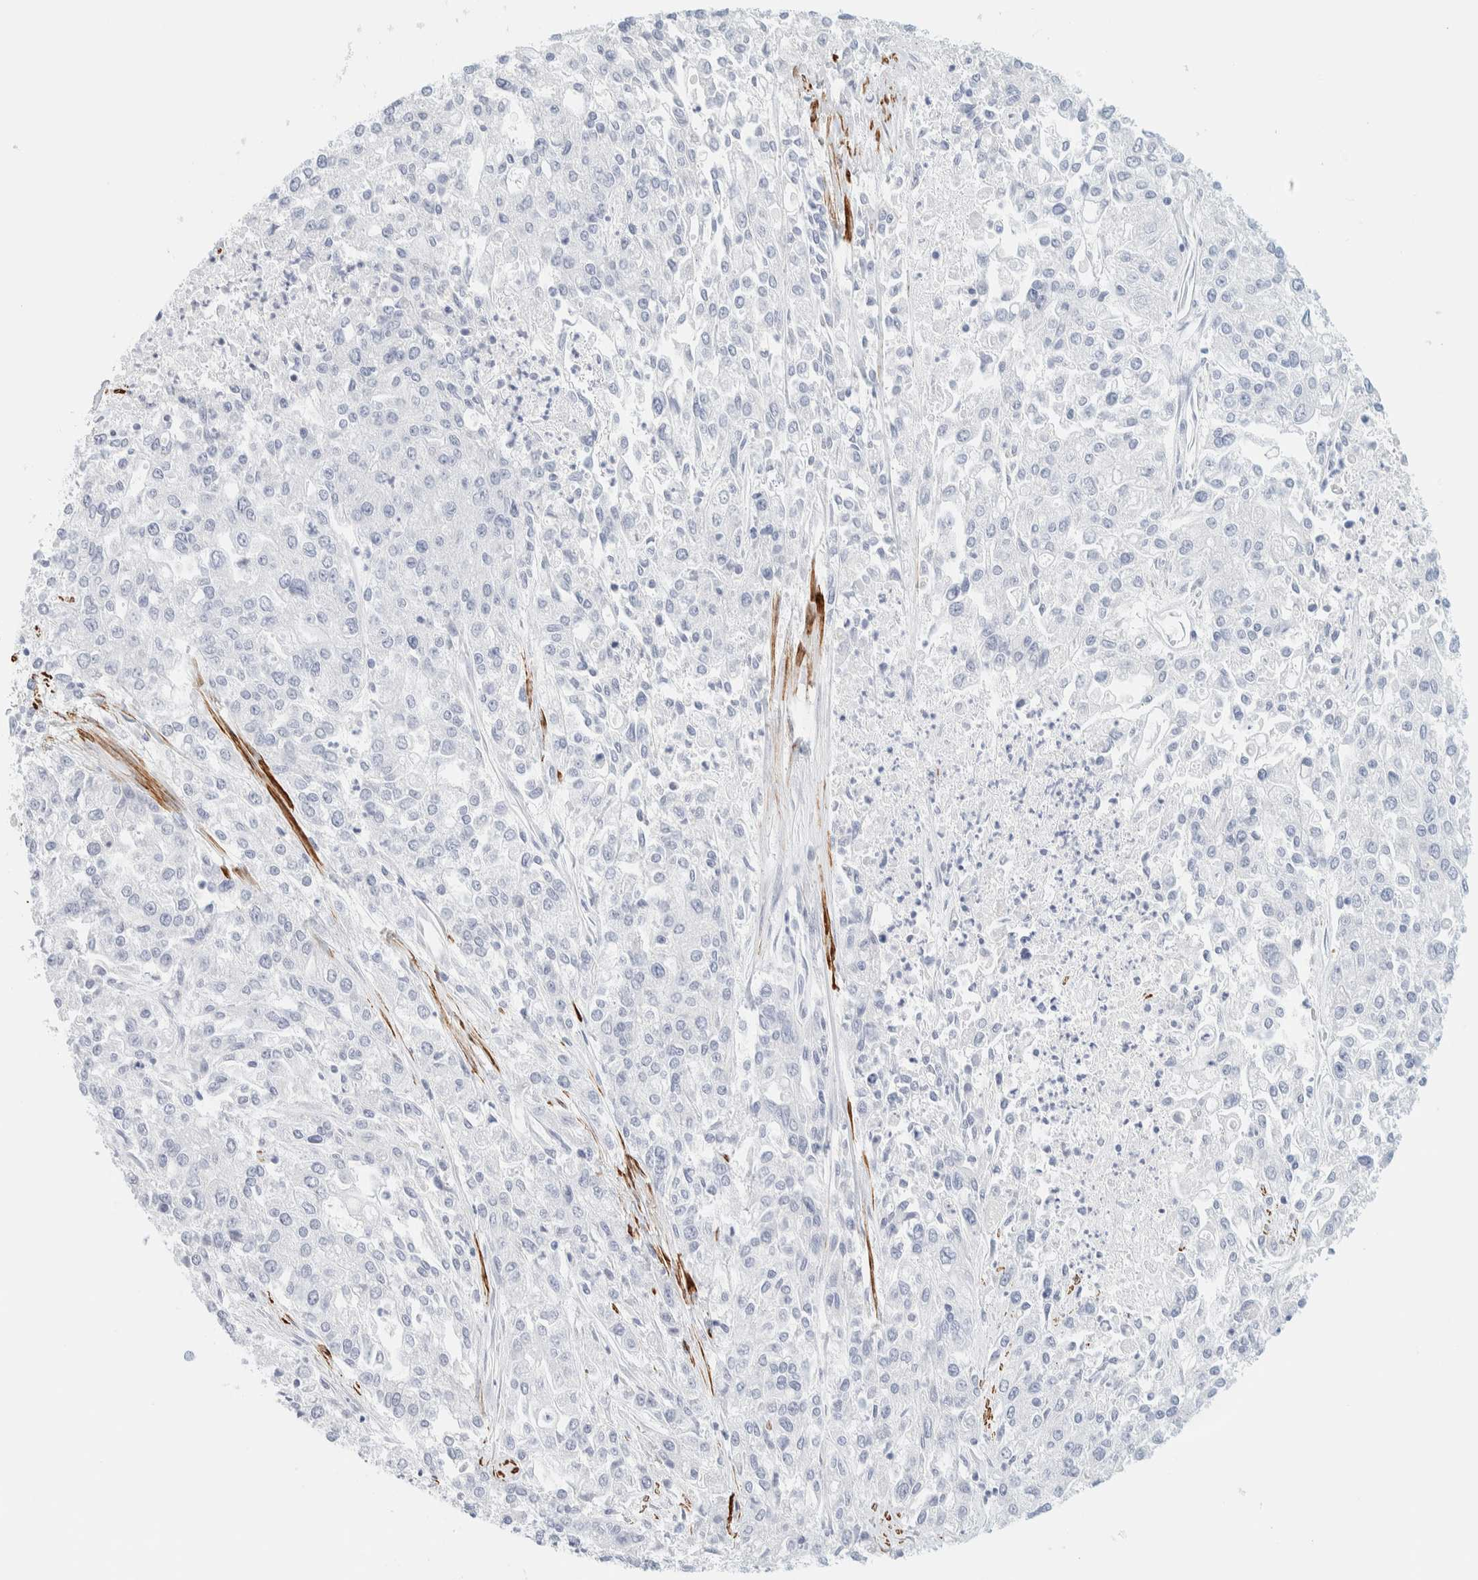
{"staining": {"intensity": "negative", "quantity": "none", "location": "none"}, "tissue": "endometrial cancer", "cell_type": "Tumor cells", "image_type": "cancer", "snomed": [{"axis": "morphology", "description": "Adenocarcinoma, NOS"}, {"axis": "topography", "description": "Endometrium"}], "caption": "This is a photomicrograph of immunohistochemistry staining of endometrial adenocarcinoma, which shows no expression in tumor cells. (Immunohistochemistry (ihc), brightfield microscopy, high magnification).", "gene": "AFMID", "patient": {"sex": "female", "age": 49}}